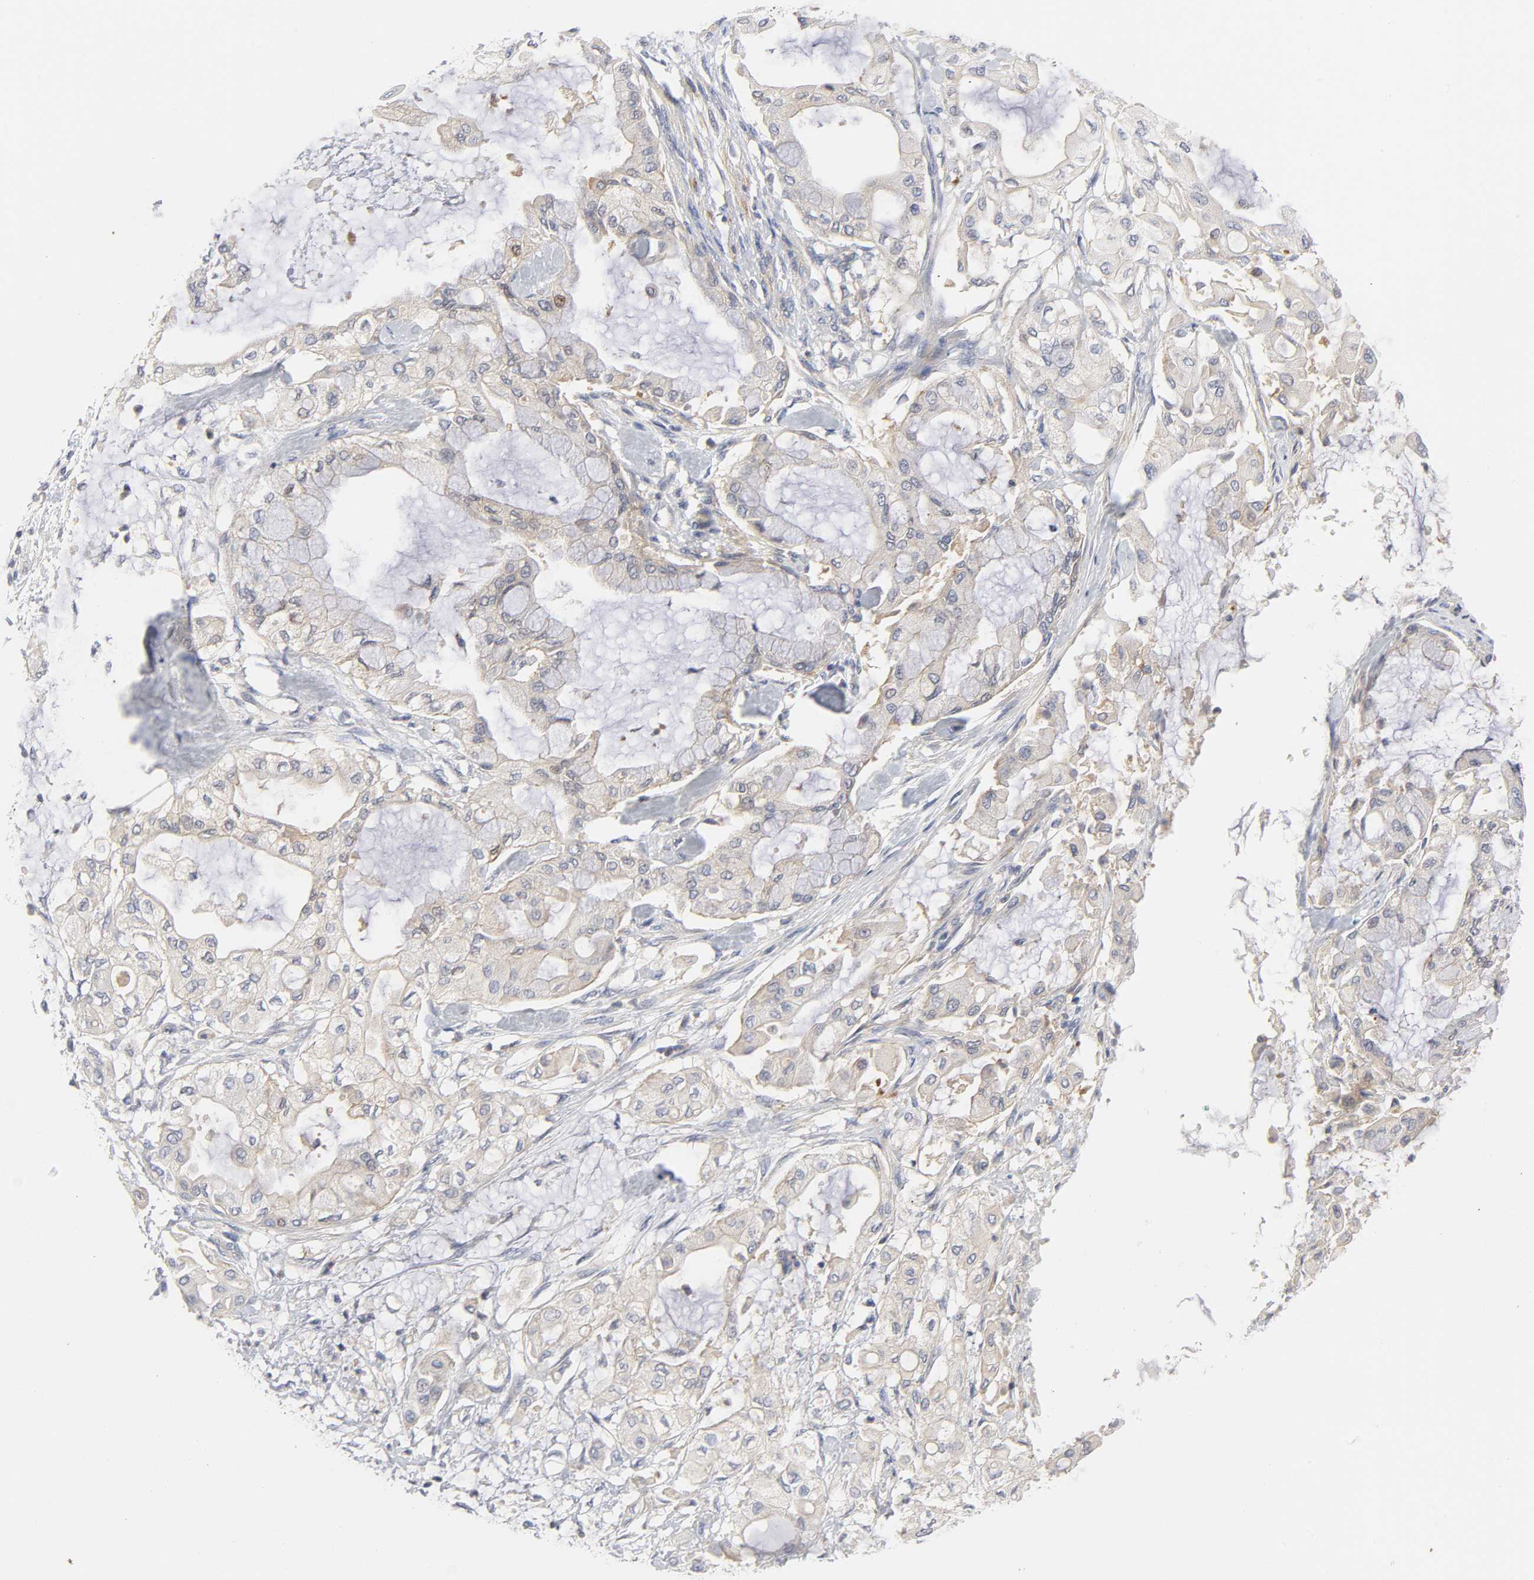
{"staining": {"intensity": "weak", "quantity": ">75%", "location": "cytoplasmic/membranous"}, "tissue": "pancreatic cancer", "cell_type": "Tumor cells", "image_type": "cancer", "snomed": [{"axis": "morphology", "description": "Adenocarcinoma, NOS"}, {"axis": "morphology", "description": "Adenocarcinoma, metastatic, NOS"}, {"axis": "topography", "description": "Lymph node"}, {"axis": "topography", "description": "Pancreas"}, {"axis": "topography", "description": "Duodenum"}], "caption": "IHC image of neoplastic tissue: metastatic adenocarcinoma (pancreatic) stained using immunohistochemistry (IHC) displays low levels of weak protein expression localized specifically in the cytoplasmic/membranous of tumor cells, appearing as a cytoplasmic/membranous brown color.", "gene": "ROCK1", "patient": {"sex": "female", "age": 64}}